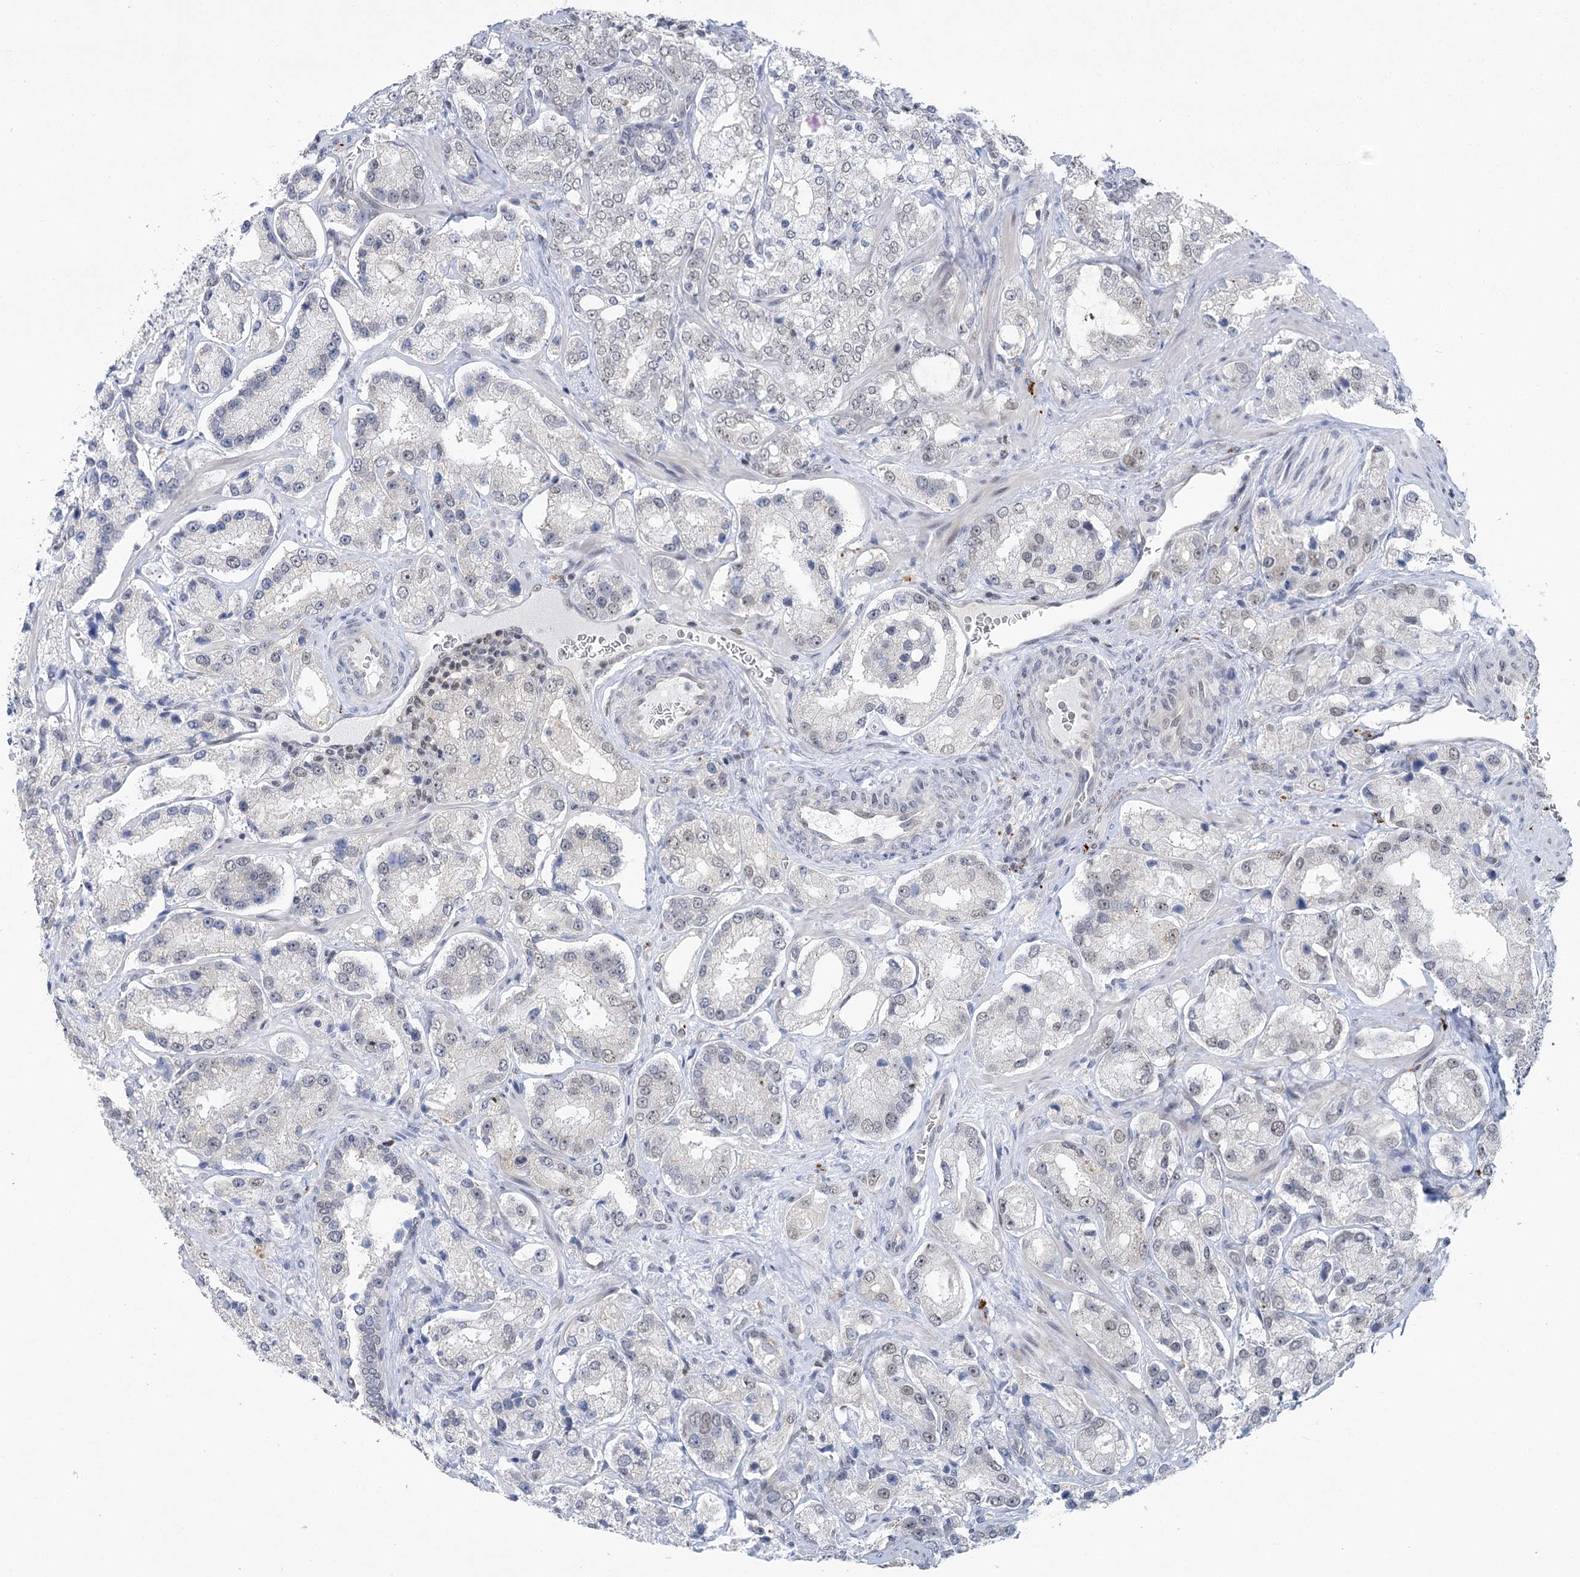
{"staining": {"intensity": "negative", "quantity": "none", "location": "none"}, "tissue": "prostate cancer", "cell_type": "Tumor cells", "image_type": "cancer", "snomed": [{"axis": "morphology", "description": "Adenocarcinoma, High grade"}, {"axis": "topography", "description": "Prostate"}], "caption": "DAB immunohistochemical staining of high-grade adenocarcinoma (prostate) shows no significant positivity in tumor cells. (Stains: DAB (3,3'-diaminobenzidine) IHC with hematoxylin counter stain, Microscopy: brightfield microscopy at high magnification).", "gene": "PDS5A", "patient": {"sex": "male", "age": 64}}